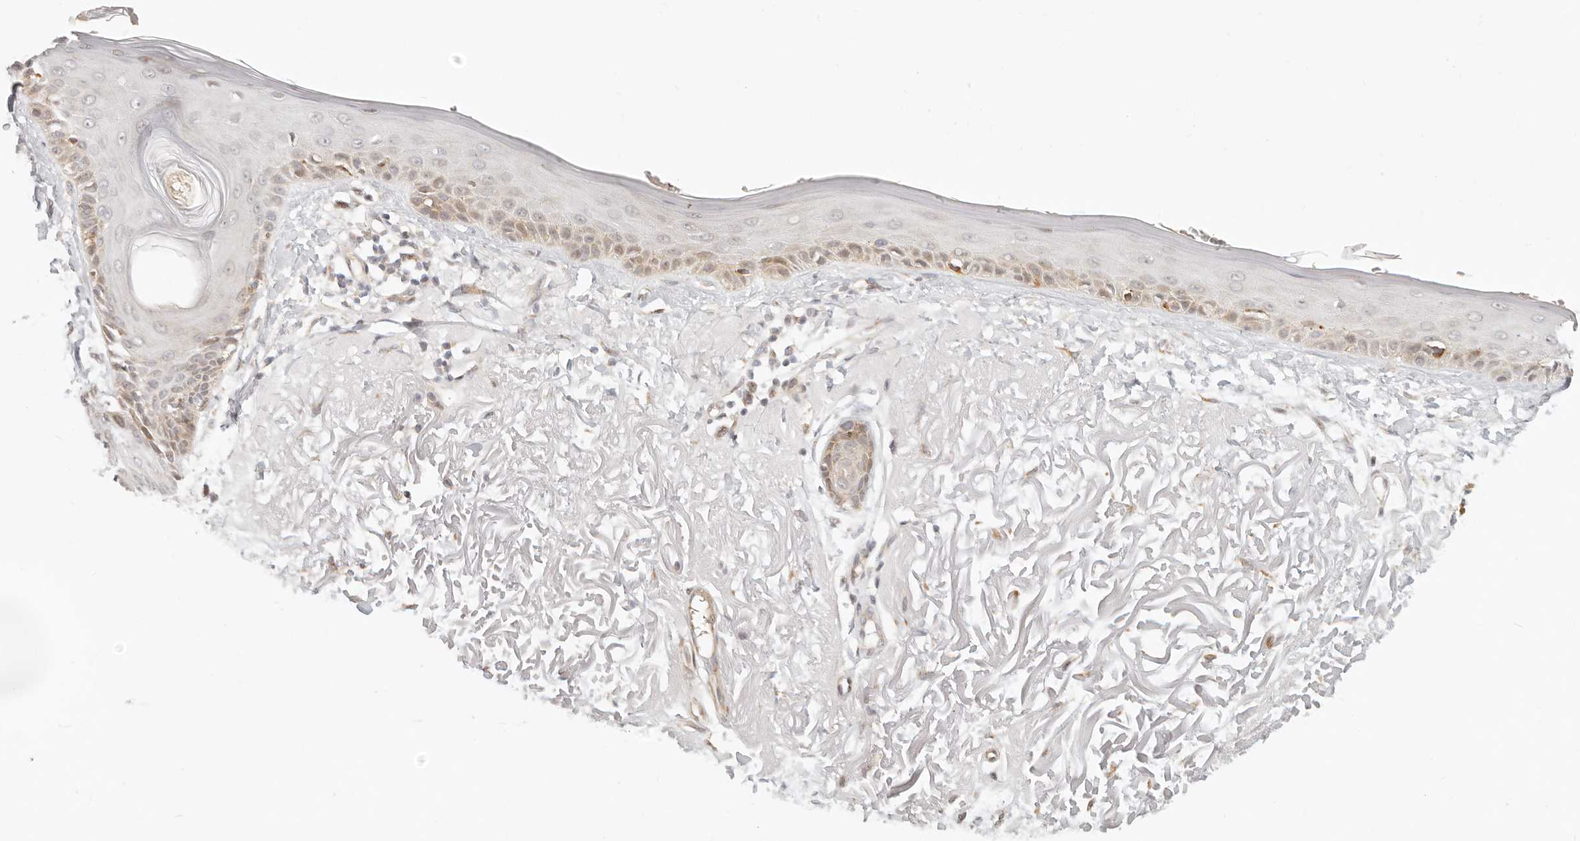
{"staining": {"intensity": "moderate", "quantity": "25%-75%", "location": "cytoplasmic/membranous"}, "tissue": "skin", "cell_type": "Fibroblasts", "image_type": "normal", "snomed": [{"axis": "morphology", "description": "Normal tissue, NOS"}, {"axis": "topography", "description": "Skin"}, {"axis": "topography", "description": "Skeletal muscle"}], "caption": "Protein staining demonstrates moderate cytoplasmic/membranous positivity in about 25%-75% of fibroblasts in normal skin.", "gene": "FAM20B", "patient": {"sex": "male", "age": 83}}